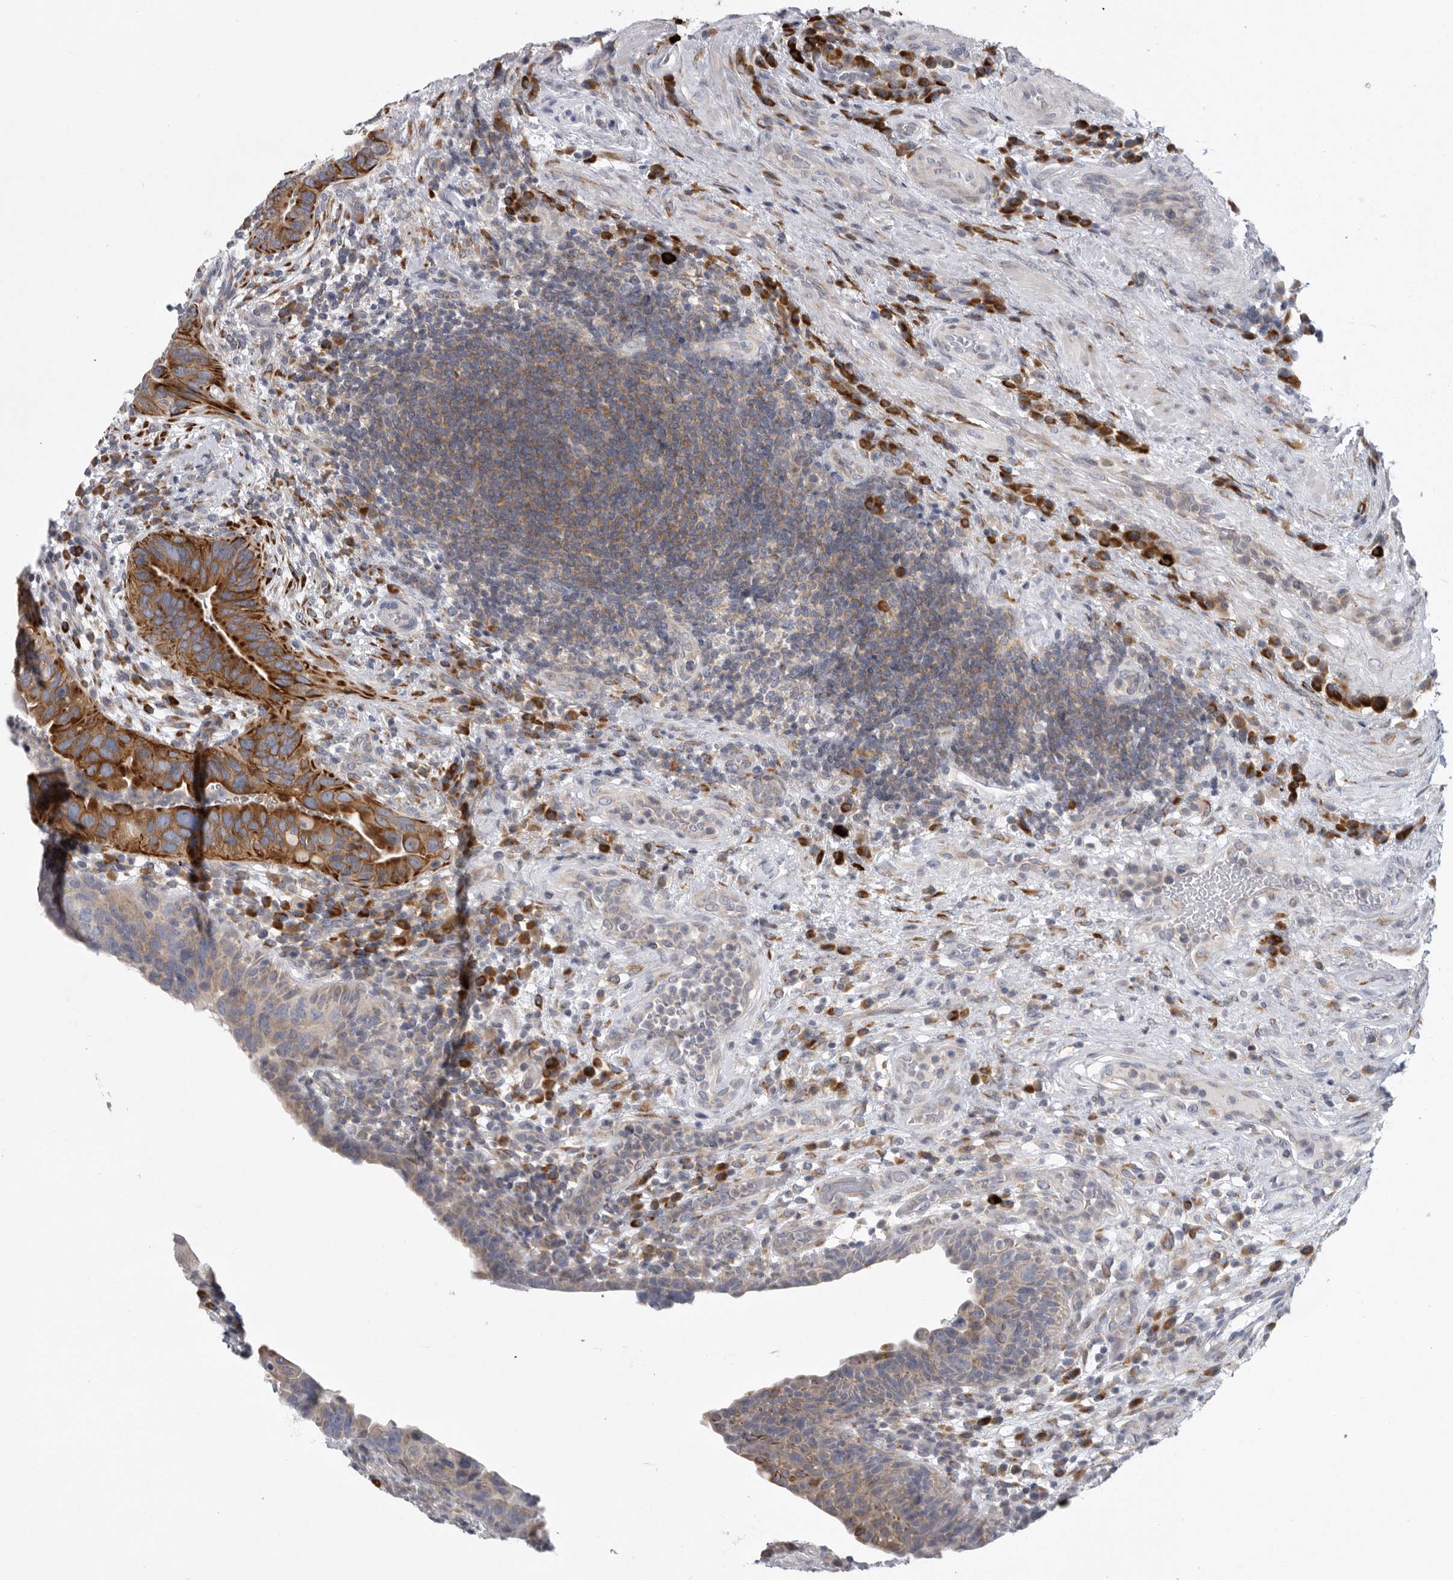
{"staining": {"intensity": "strong", "quantity": ">75%", "location": "cytoplasmic/membranous"}, "tissue": "urothelial cancer", "cell_type": "Tumor cells", "image_type": "cancer", "snomed": [{"axis": "morphology", "description": "Urothelial carcinoma, High grade"}, {"axis": "topography", "description": "Urinary bladder"}], "caption": "A brown stain shows strong cytoplasmic/membranous expression of a protein in human urothelial cancer tumor cells. (IHC, brightfield microscopy, high magnification).", "gene": "USP24", "patient": {"sex": "female", "age": 82}}